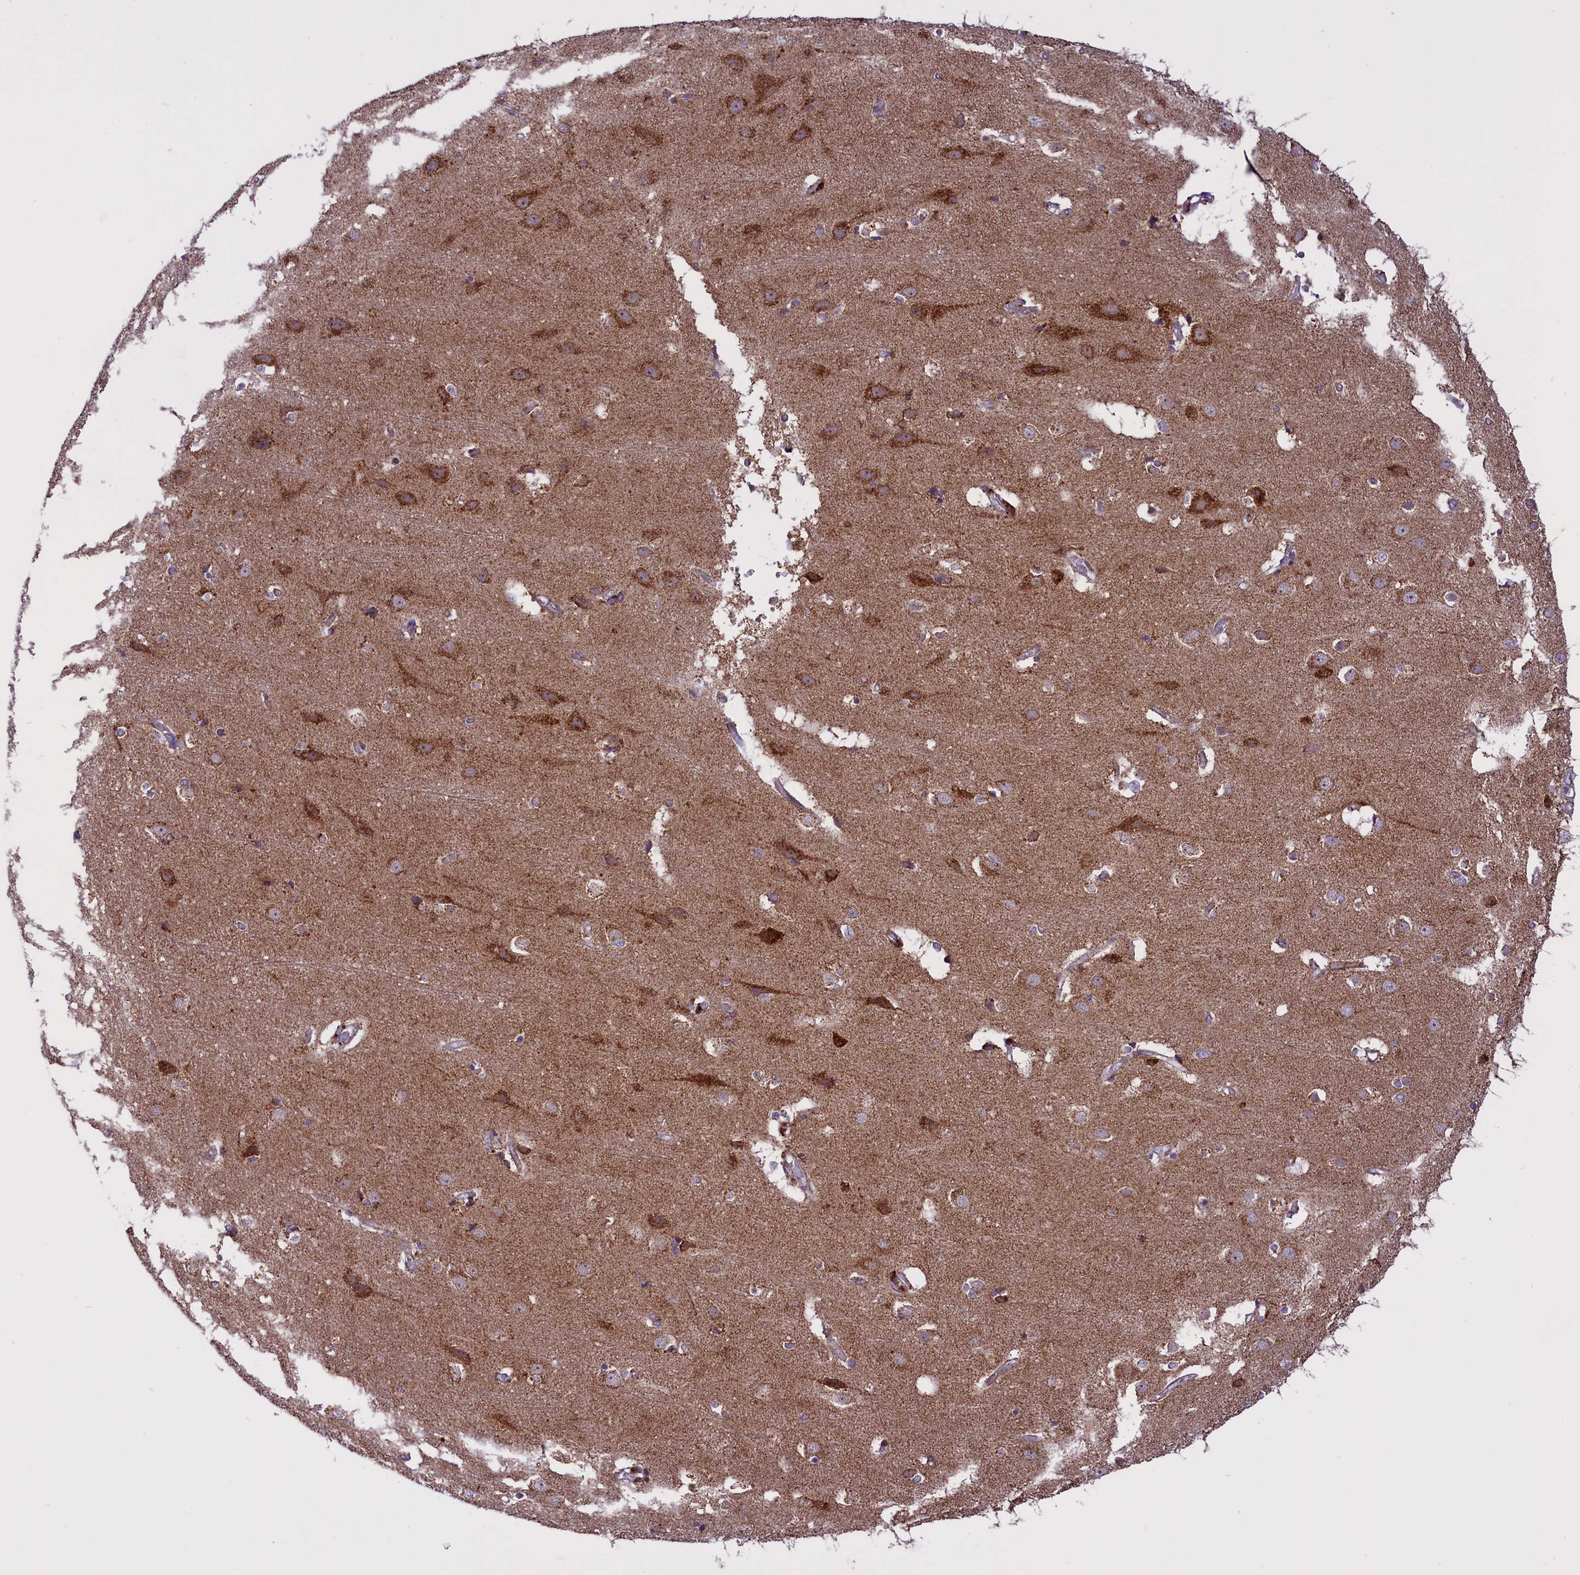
{"staining": {"intensity": "negative", "quantity": "none", "location": "none"}, "tissue": "cerebral cortex", "cell_type": "Endothelial cells", "image_type": "normal", "snomed": [{"axis": "morphology", "description": "Normal tissue, NOS"}, {"axis": "topography", "description": "Cerebral cortex"}], "caption": "This is an immunohistochemistry (IHC) photomicrograph of unremarkable human cerebral cortex. There is no positivity in endothelial cells.", "gene": "NDUFS5", "patient": {"sex": "male", "age": 54}}